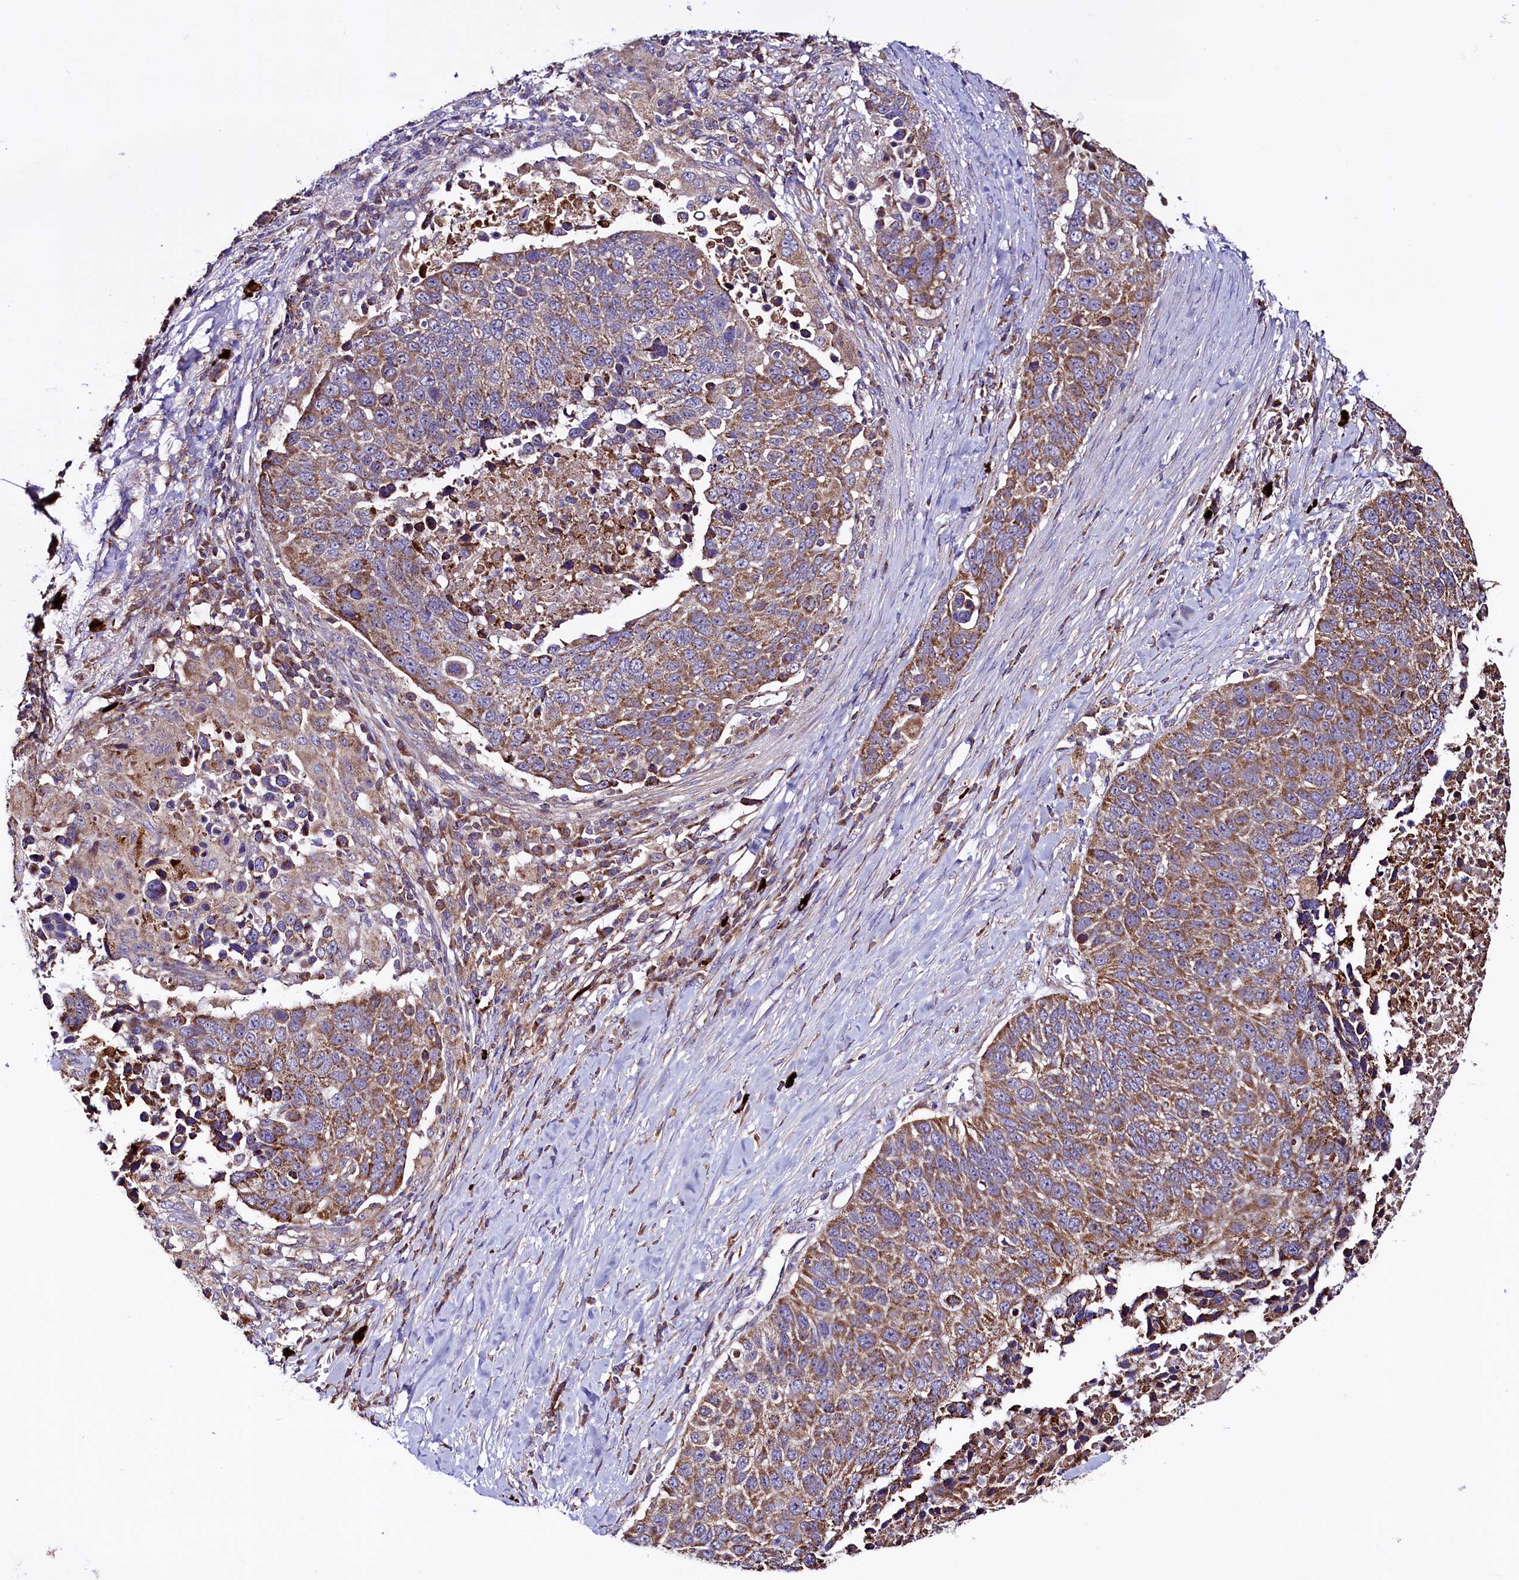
{"staining": {"intensity": "moderate", "quantity": ">75%", "location": "cytoplasmic/membranous"}, "tissue": "lung cancer", "cell_type": "Tumor cells", "image_type": "cancer", "snomed": [{"axis": "morphology", "description": "Normal tissue, NOS"}, {"axis": "morphology", "description": "Squamous cell carcinoma, NOS"}, {"axis": "topography", "description": "Lymph node"}, {"axis": "topography", "description": "Lung"}], "caption": "The immunohistochemical stain shows moderate cytoplasmic/membranous expression in tumor cells of lung cancer (squamous cell carcinoma) tissue.", "gene": "STARD5", "patient": {"sex": "male", "age": 66}}